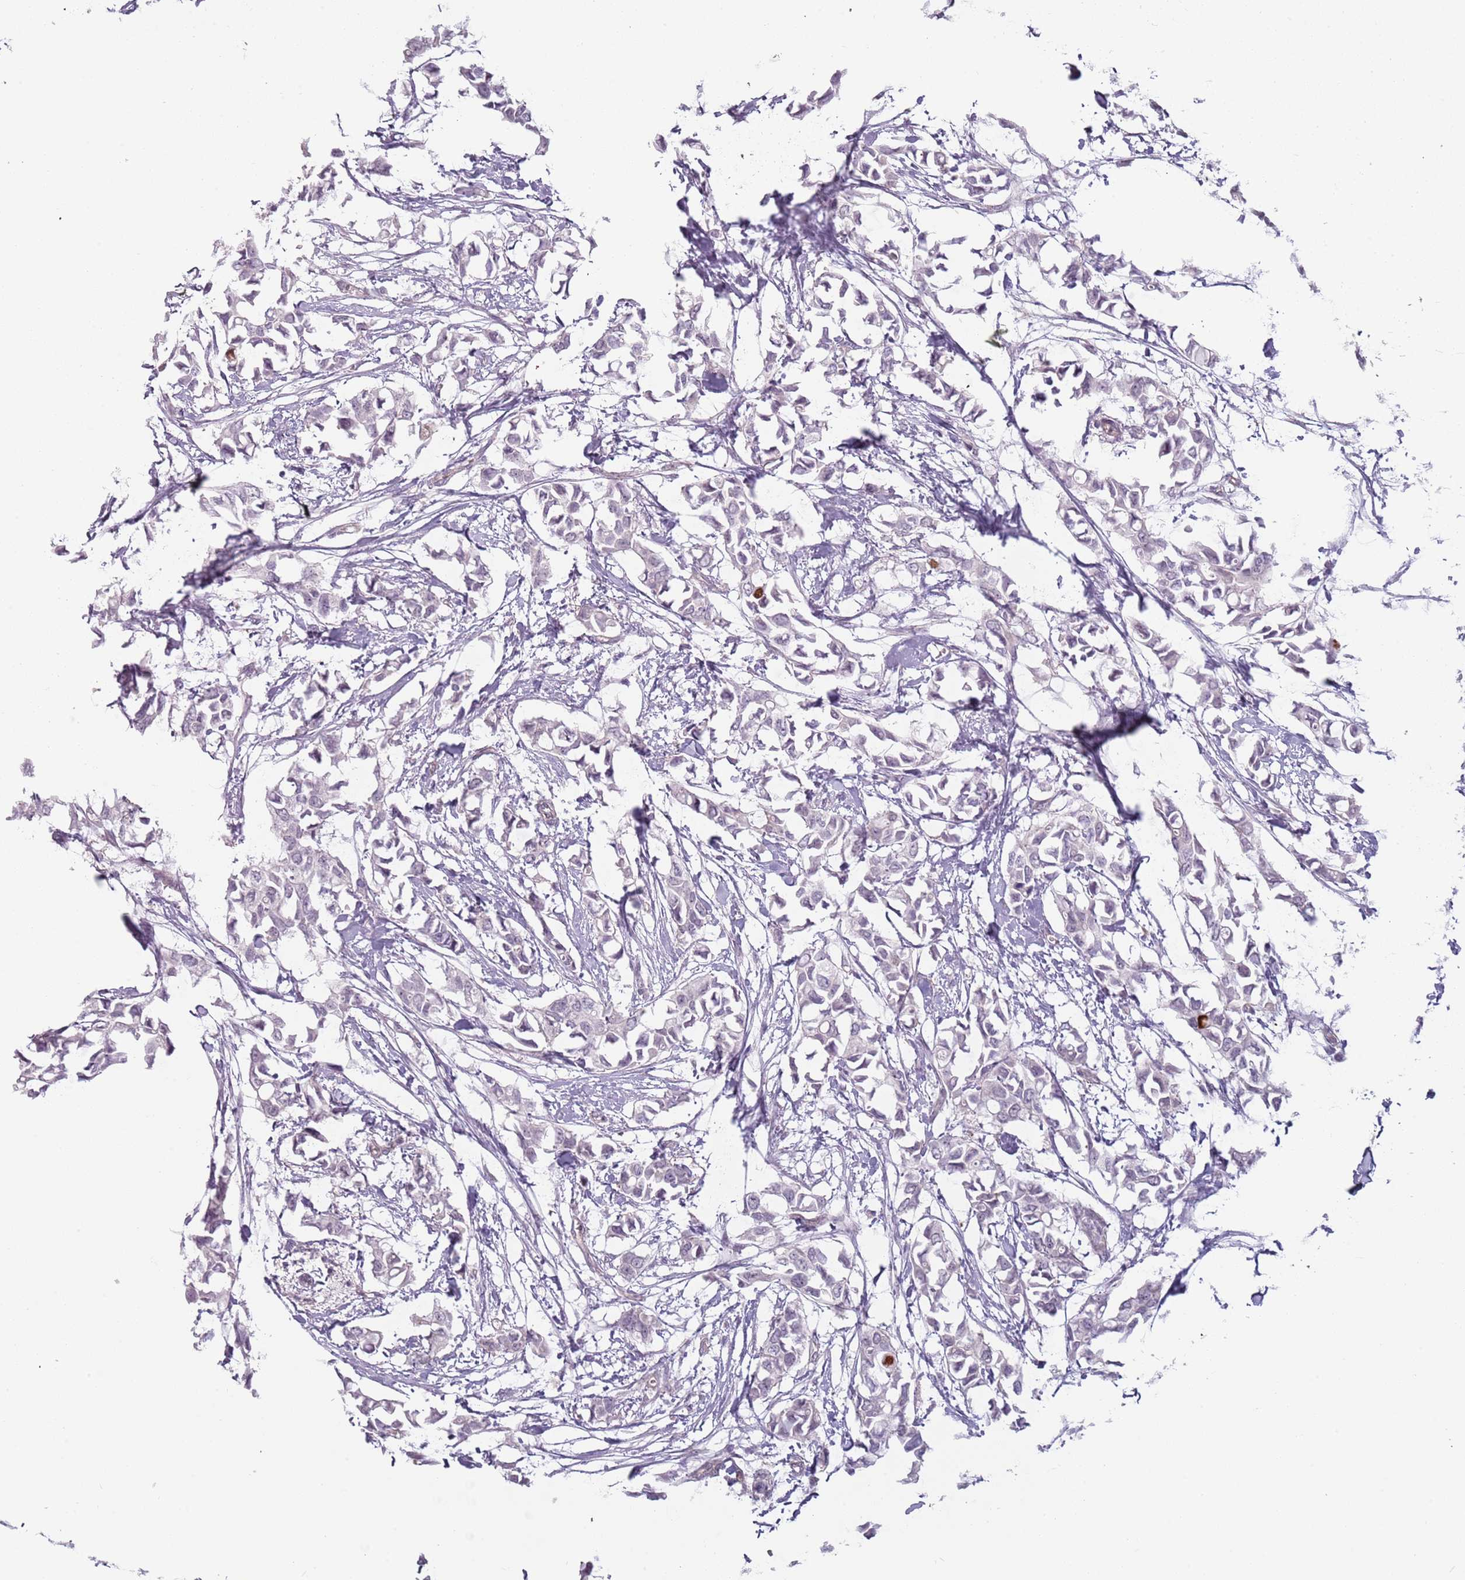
{"staining": {"intensity": "negative", "quantity": "none", "location": "none"}, "tissue": "breast cancer", "cell_type": "Tumor cells", "image_type": "cancer", "snomed": [{"axis": "morphology", "description": "Duct carcinoma"}, {"axis": "topography", "description": "Breast"}], "caption": "An immunohistochemistry (IHC) photomicrograph of breast cancer is shown. There is no staining in tumor cells of breast cancer.", "gene": "RFX2", "patient": {"sex": "female", "age": 41}}